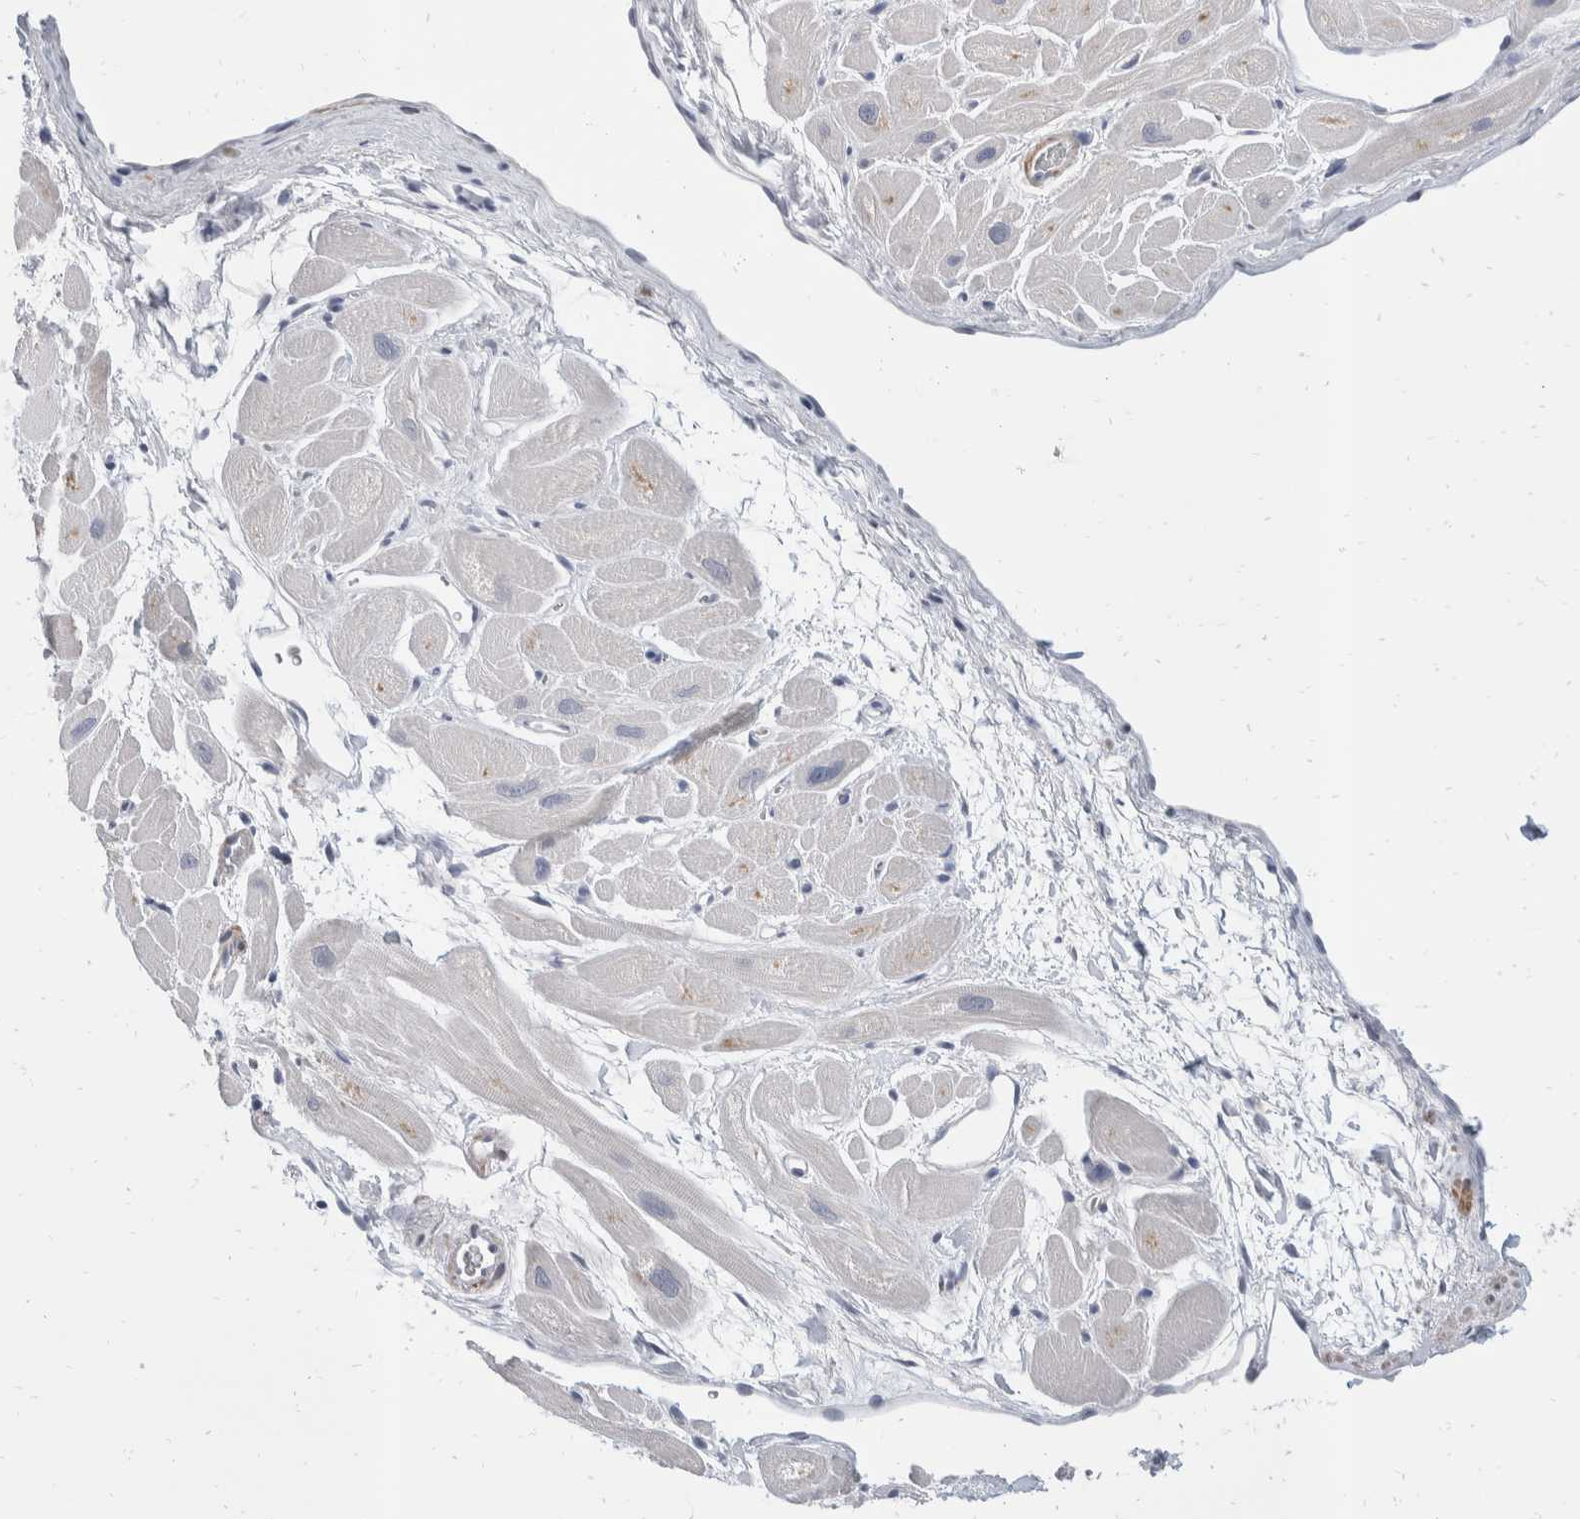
{"staining": {"intensity": "weak", "quantity": "<25%", "location": "cytoplasmic/membranous"}, "tissue": "heart muscle", "cell_type": "Cardiomyocytes", "image_type": "normal", "snomed": [{"axis": "morphology", "description": "Normal tissue, NOS"}, {"axis": "topography", "description": "Heart"}], "caption": "The histopathology image shows no staining of cardiomyocytes in unremarkable heart muscle.", "gene": "CATSPERD", "patient": {"sex": "male", "age": 49}}